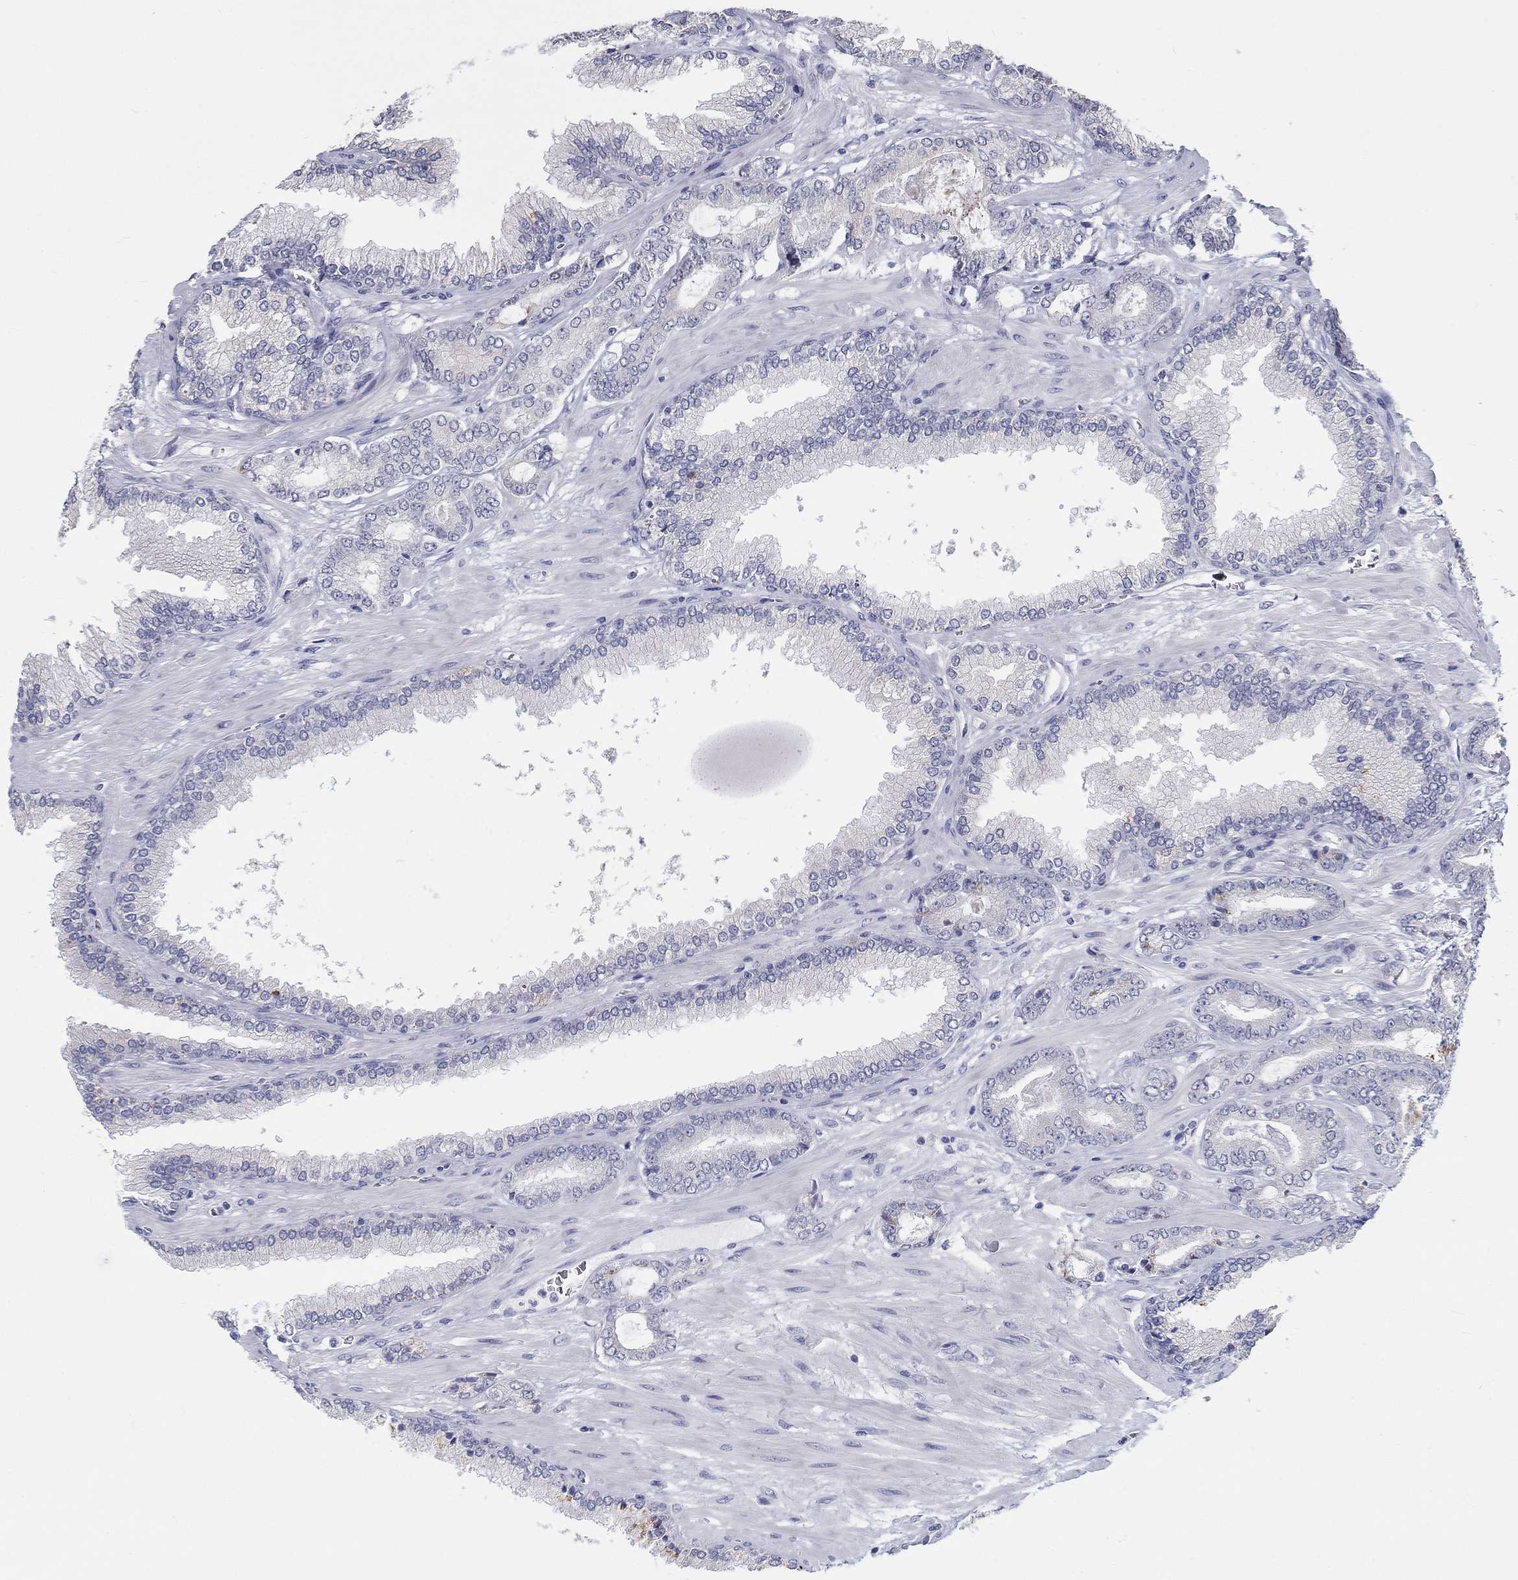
{"staining": {"intensity": "negative", "quantity": "none", "location": "none"}, "tissue": "prostate cancer", "cell_type": "Tumor cells", "image_type": "cancer", "snomed": [{"axis": "morphology", "description": "Adenocarcinoma, Low grade"}, {"axis": "topography", "description": "Prostate"}], "caption": "High power microscopy image of an IHC image of prostate low-grade adenocarcinoma, revealing no significant positivity in tumor cells.", "gene": "LRRC4C", "patient": {"sex": "male", "age": 69}}